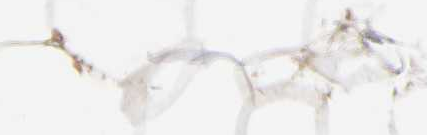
{"staining": {"intensity": "negative", "quantity": "none", "location": "none"}, "tissue": "adipose tissue", "cell_type": "Adipocytes", "image_type": "normal", "snomed": [{"axis": "morphology", "description": "Normal tissue, NOS"}, {"axis": "morphology", "description": "Duct carcinoma"}, {"axis": "topography", "description": "Breast"}, {"axis": "topography", "description": "Adipose tissue"}], "caption": "A high-resolution micrograph shows immunohistochemistry (IHC) staining of unremarkable adipose tissue, which reveals no significant staining in adipocytes.", "gene": "NOVA1", "patient": {"sex": "female", "age": 37}}